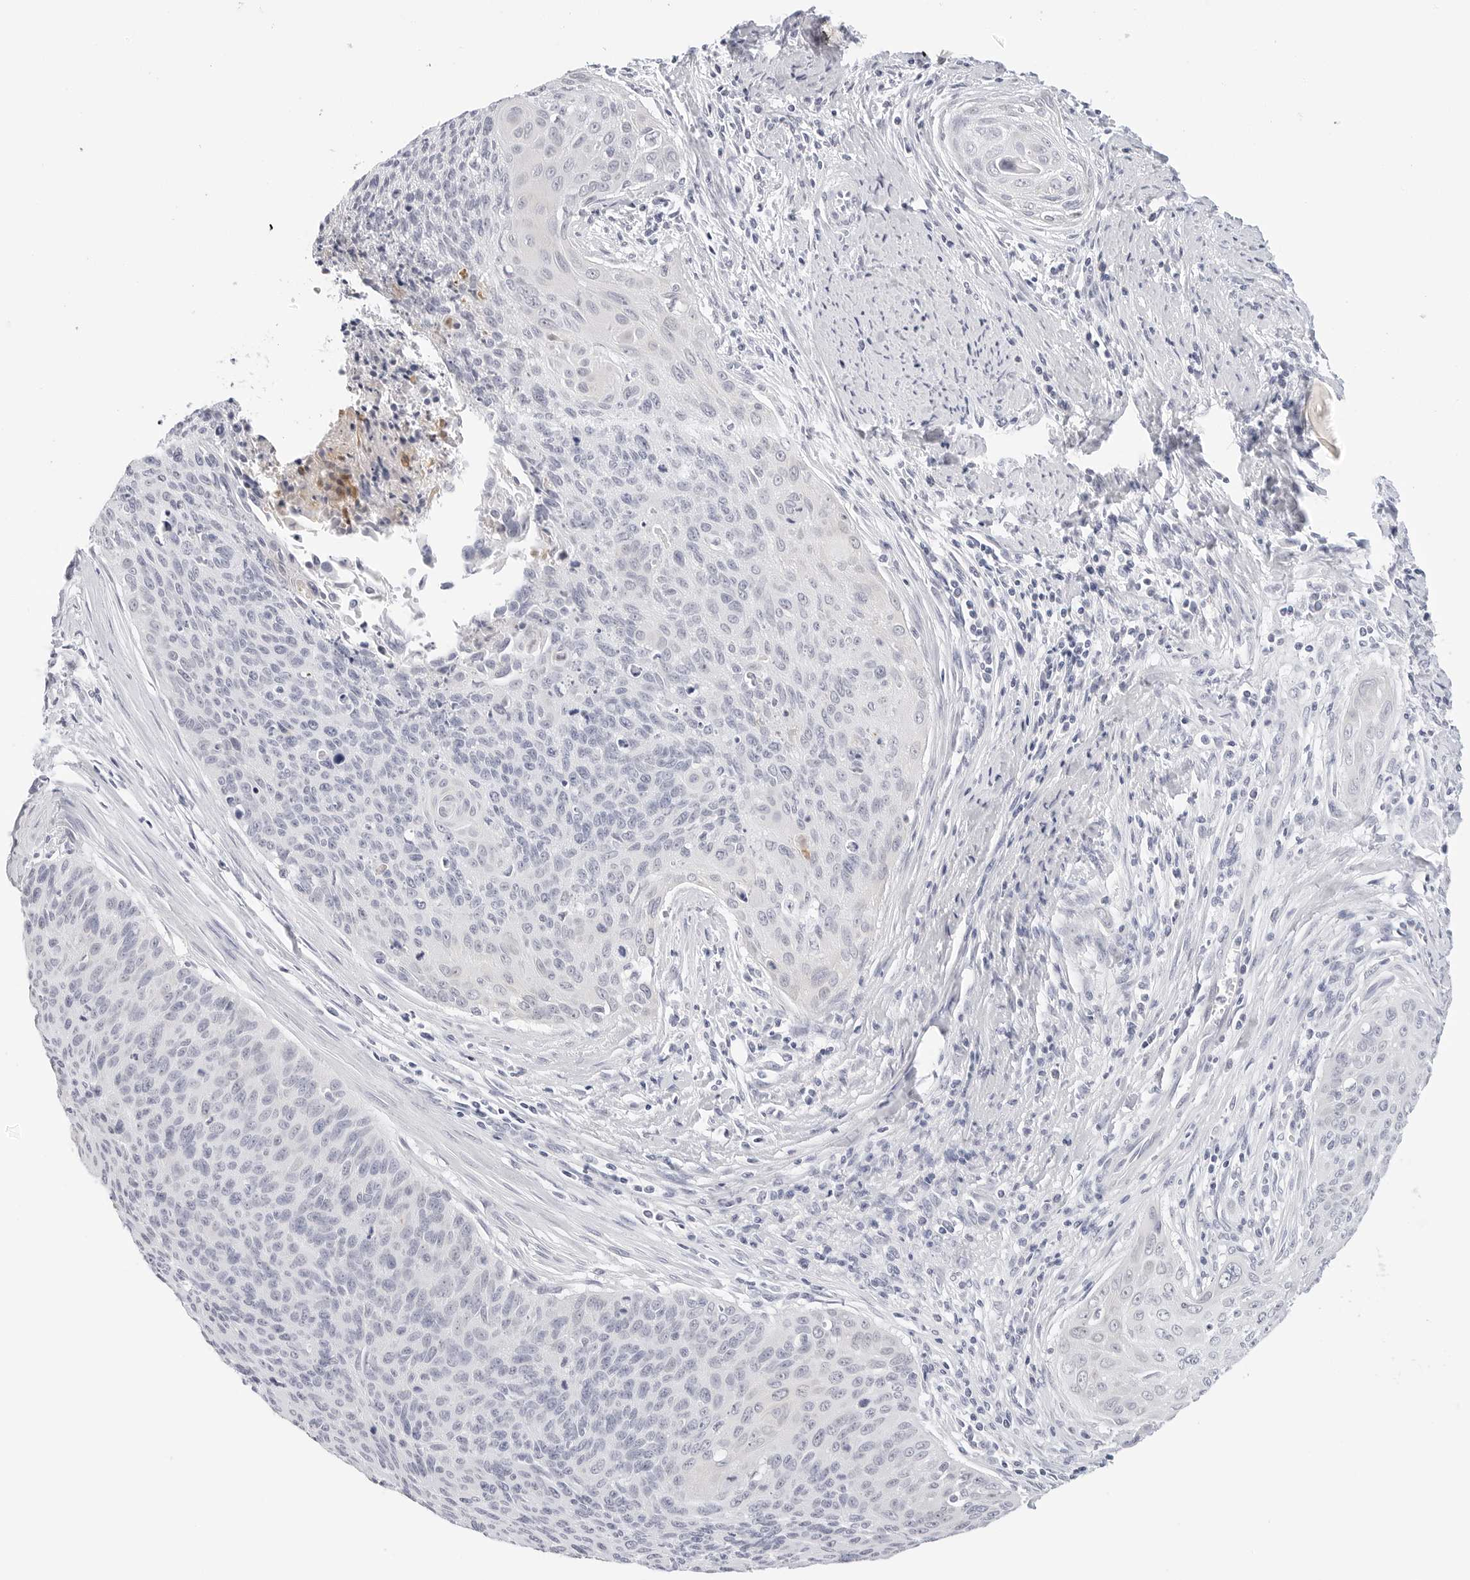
{"staining": {"intensity": "negative", "quantity": "none", "location": "none"}, "tissue": "cervical cancer", "cell_type": "Tumor cells", "image_type": "cancer", "snomed": [{"axis": "morphology", "description": "Squamous cell carcinoma, NOS"}, {"axis": "topography", "description": "Cervix"}], "caption": "This histopathology image is of cervical cancer (squamous cell carcinoma) stained with IHC to label a protein in brown with the nuclei are counter-stained blue. There is no expression in tumor cells.", "gene": "HMGCS2", "patient": {"sex": "female", "age": 55}}